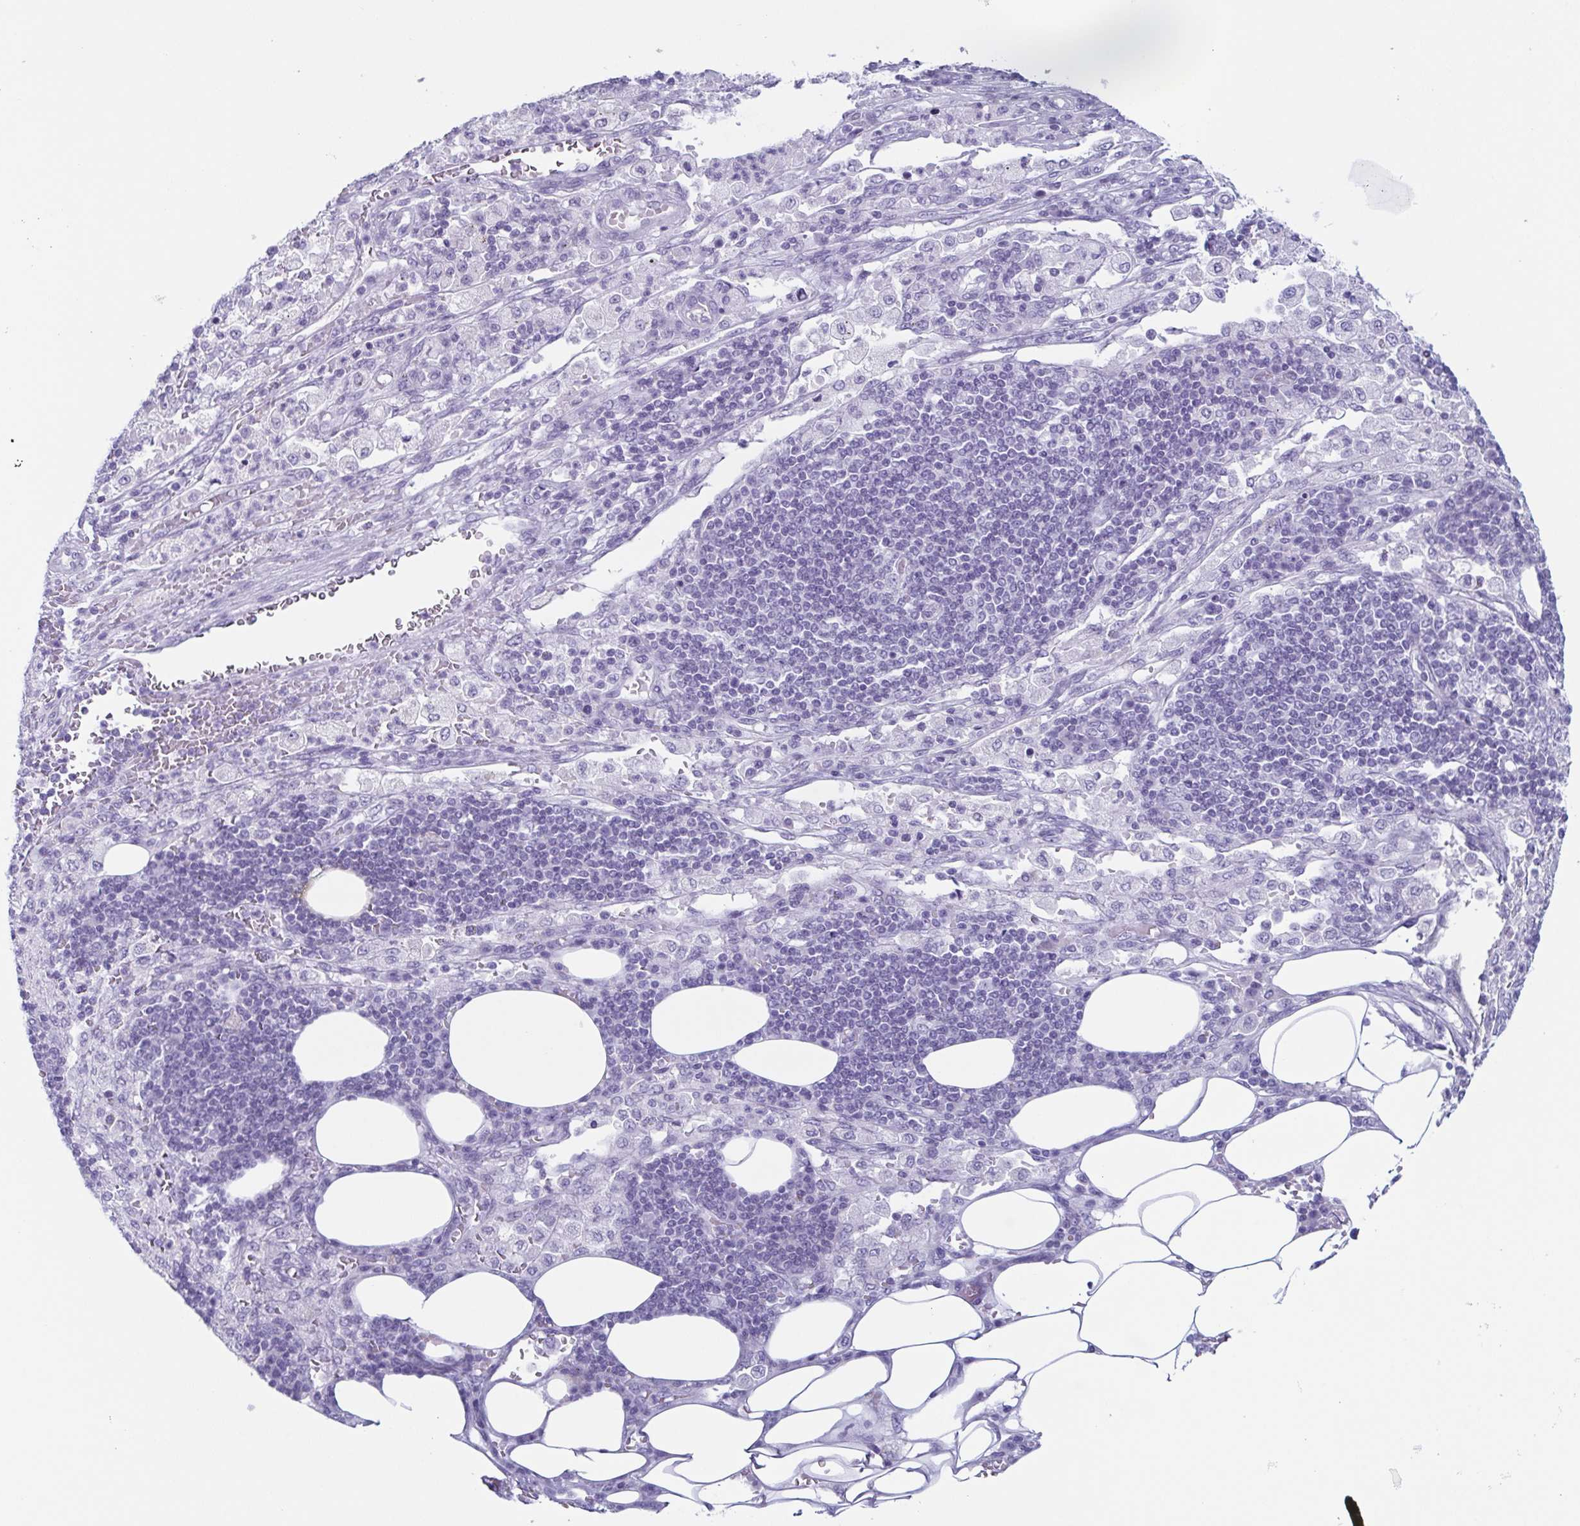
{"staining": {"intensity": "negative", "quantity": "none", "location": "none"}, "tissue": "pancreatic cancer", "cell_type": "Tumor cells", "image_type": "cancer", "snomed": [{"axis": "morphology", "description": "Adenocarcinoma, NOS"}, {"axis": "topography", "description": "Pancreas"}], "caption": "Immunohistochemistry of adenocarcinoma (pancreatic) shows no positivity in tumor cells.", "gene": "ENKUR", "patient": {"sex": "female", "age": 61}}